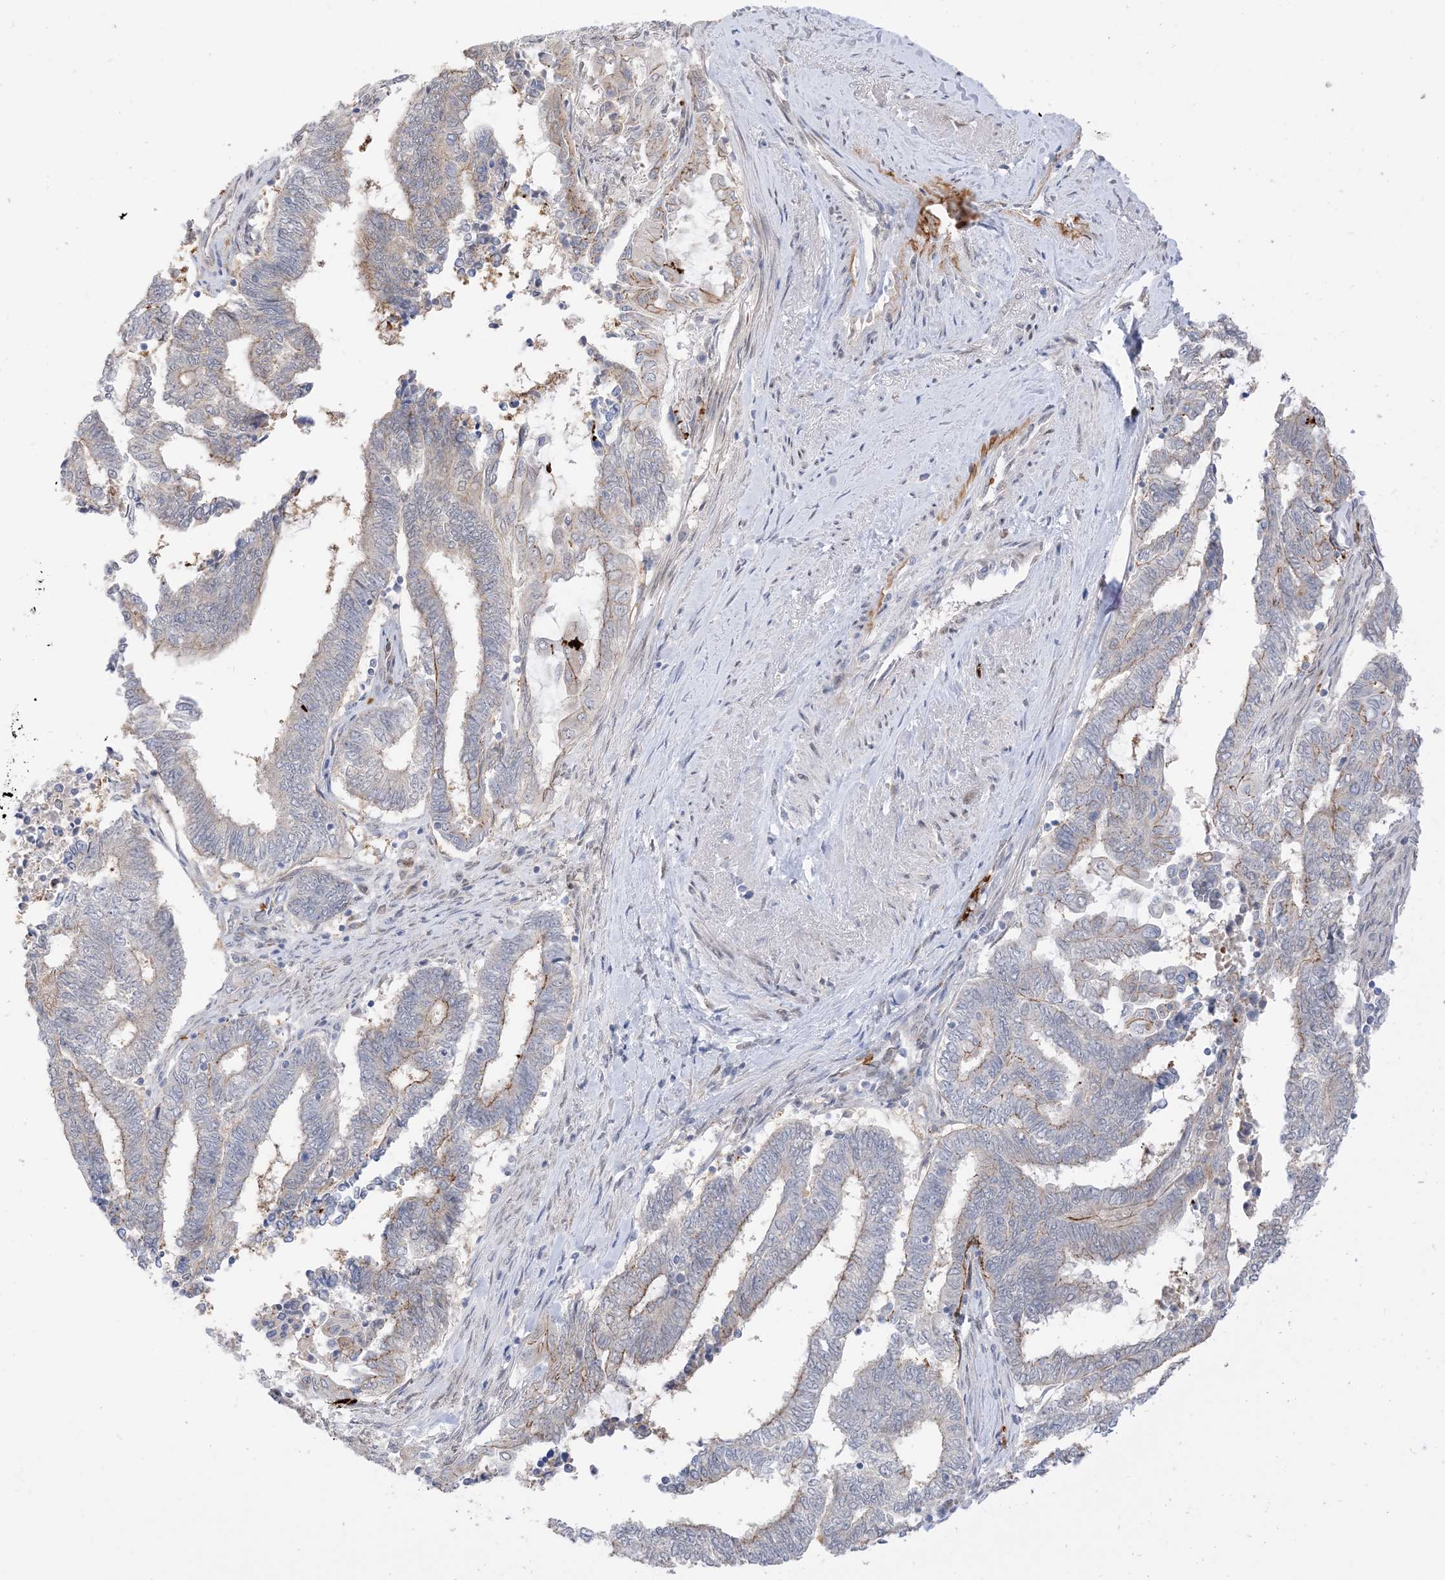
{"staining": {"intensity": "weak", "quantity": "<25%", "location": "cytoplasmic/membranous"}, "tissue": "endometrial cancer", "cell_type": "Tumor cells", "image_type": "cancer", "snomed": [{"axis": "morphology", "description": "Adenocarcinoma, NOS"}, {"axis": "topography", "description": "Uterus"}, {"axis": "topography", "description": "Endometrium"}], "caption": "This photomicrograph is of endometrial cancer (adenocarcinoma) stained with immunohistochemistry to label a protein in brown with the nuclei are counter-stained blue. There is no staining in tumor cells.", "gene": "RIN1", "patient": {"sex": "female", "age": 70}}